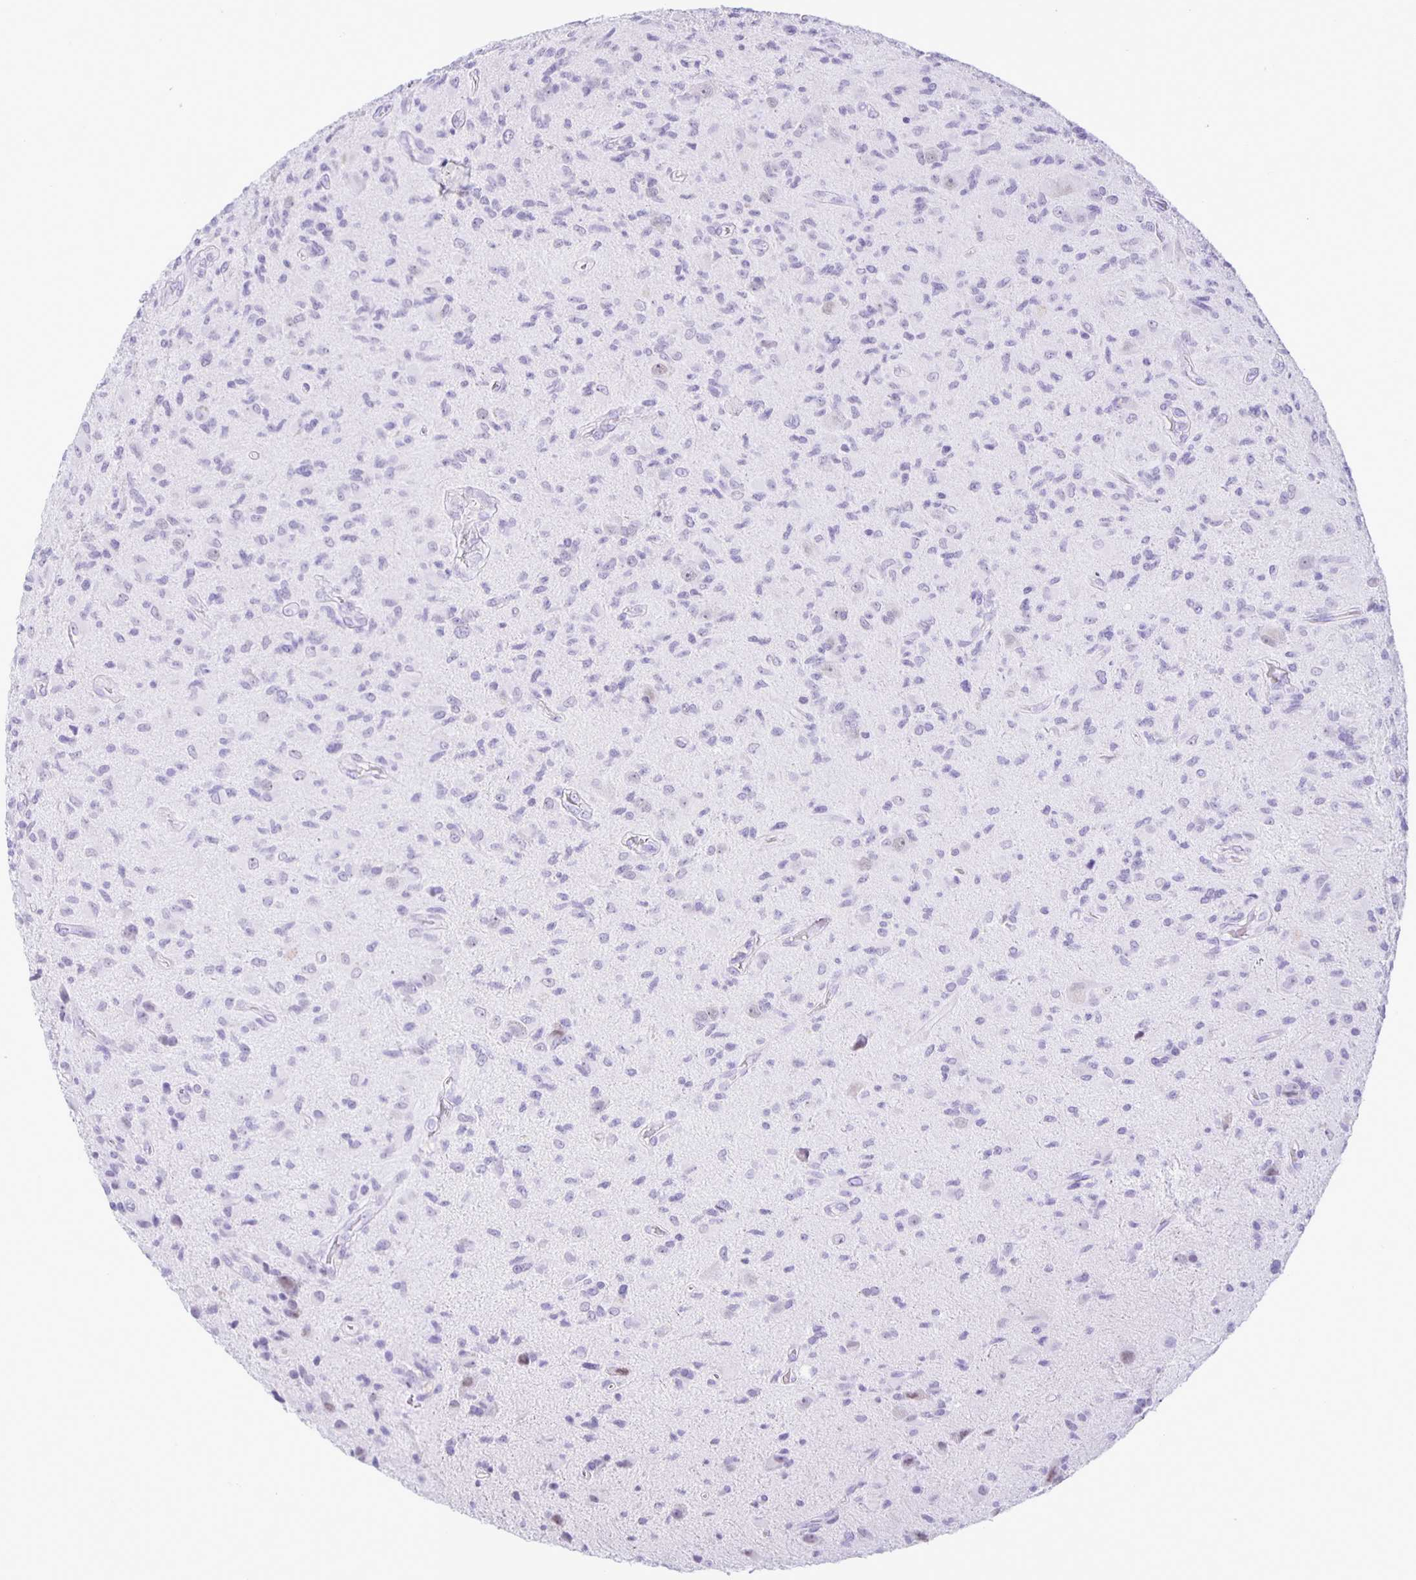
{"staining": {"intensity": "negative", "quantity": "none", "location": "none"}, "tissue": "glioma", "cell_type": "Tumor cells", "image_type": "cancer", "snomed": [{"axis": "morphology", "description": "Glioma, malignant, High grade"}, {"axis": "topography", "description": "Brain"}], "caption": "The histopathology image exhibits no significant expression in tumor cells of malignant high-grade glioma. The staining is performed using DAB (3,3'-diaminobenzidine) brown chromogen with nuclei counter-stained in using hematoxylin.", "gene": "EZHIP", "patient": {"sex": "female", "age": 65}}